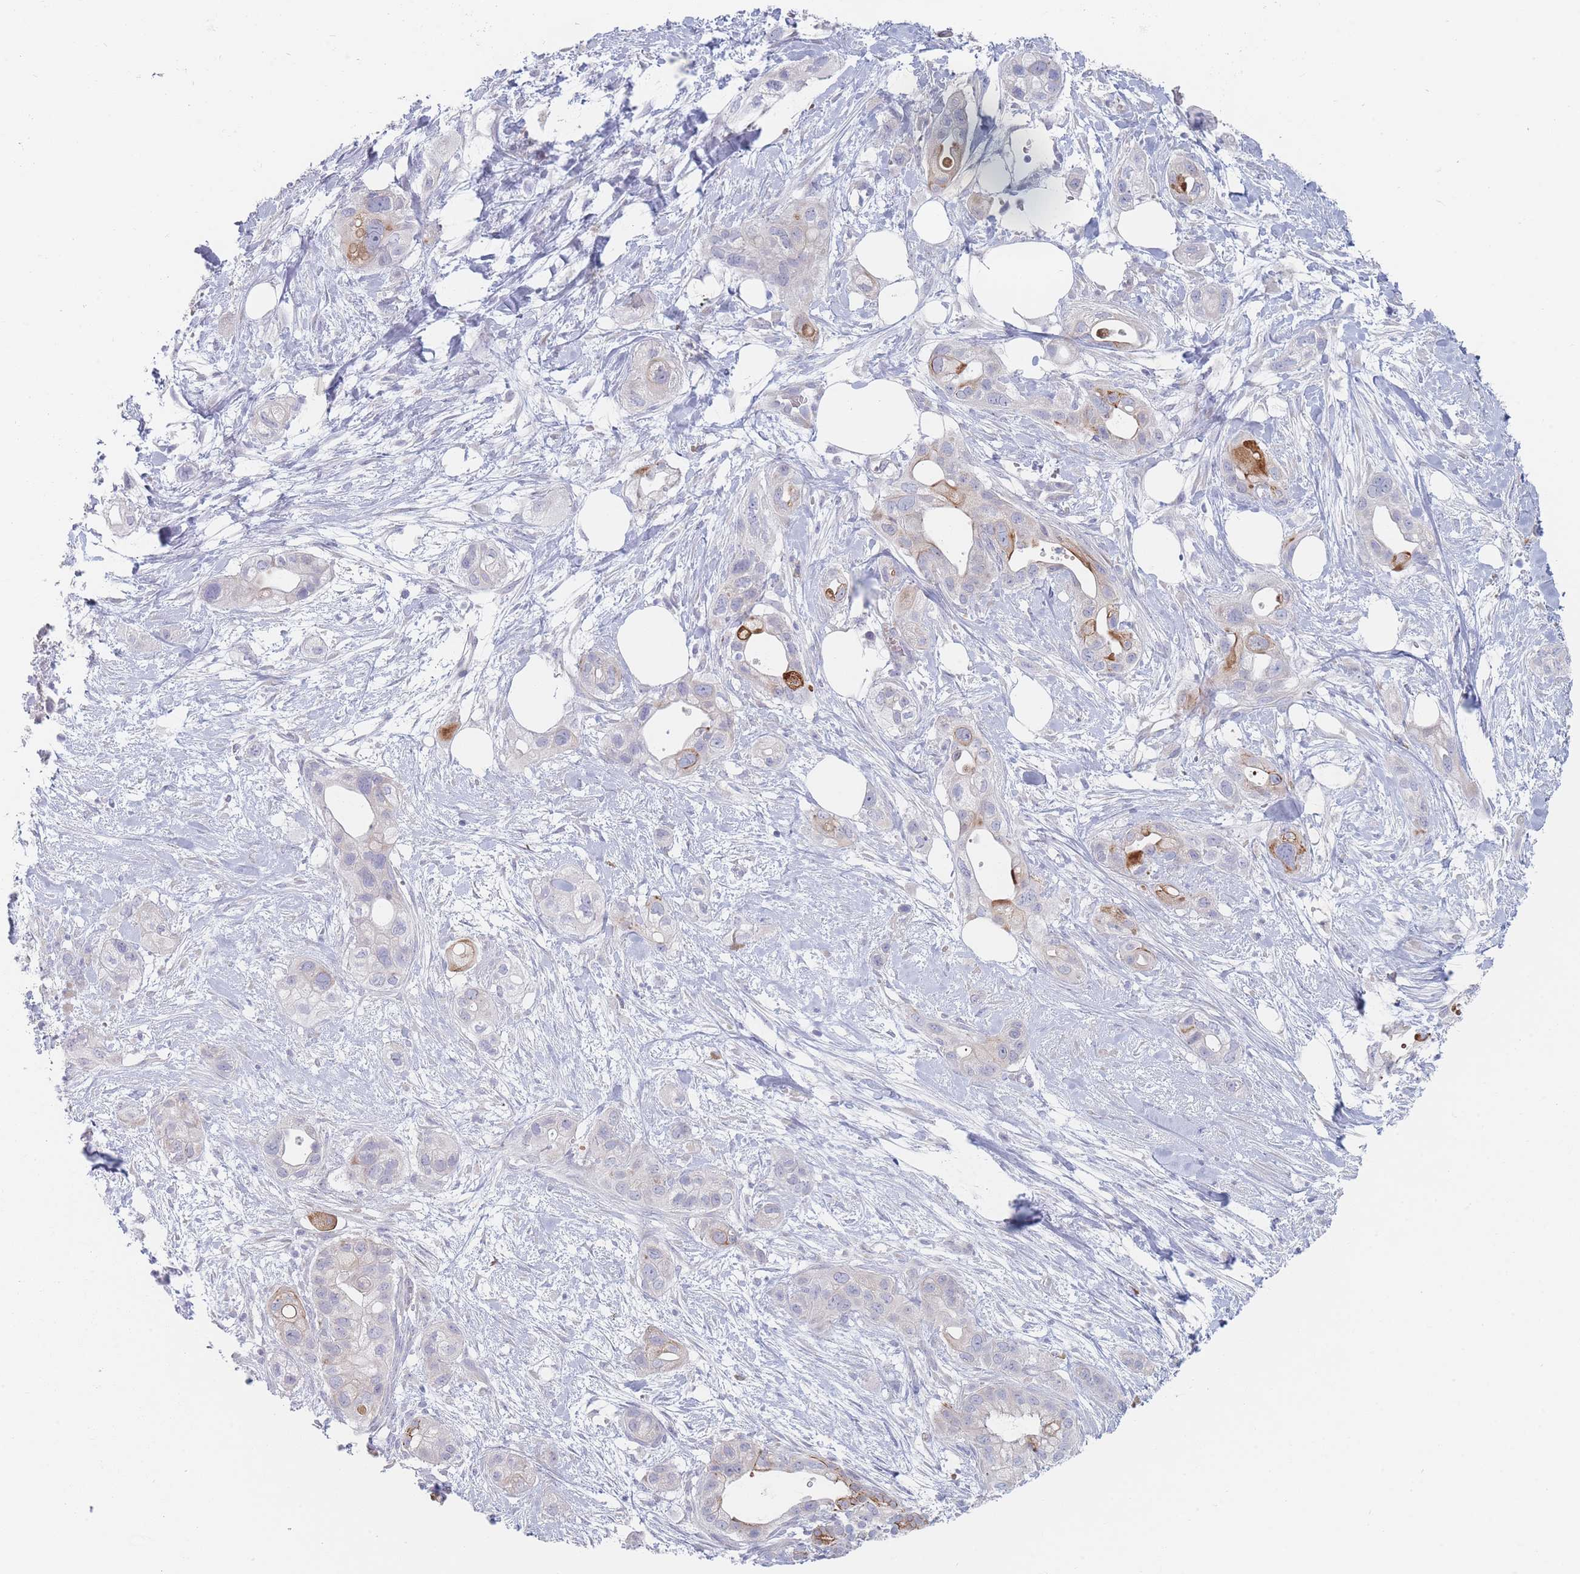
{"staining": {"intensity": "moderate", "quantity": "<25%", "location": "cytoplasmic/membranous"}, "tissue": "pancreatic cancer", "cell_type": "Tumor cells", "image_type": "cancer", "snomed": [{"axis": "morphology", "description": "Adenocarcinoma, NOS"}, {"axis": "topography", "description": "Pancreas"}], "caption": "This image shows IHC staining of human pancreatic cancer (adenocarcinoma), with low moderate cytoplasmic/membranous expression in approximately <25% of tumor cells.", "gene": "SPATS1", "patient": {"sex": "male", "age": 44}}